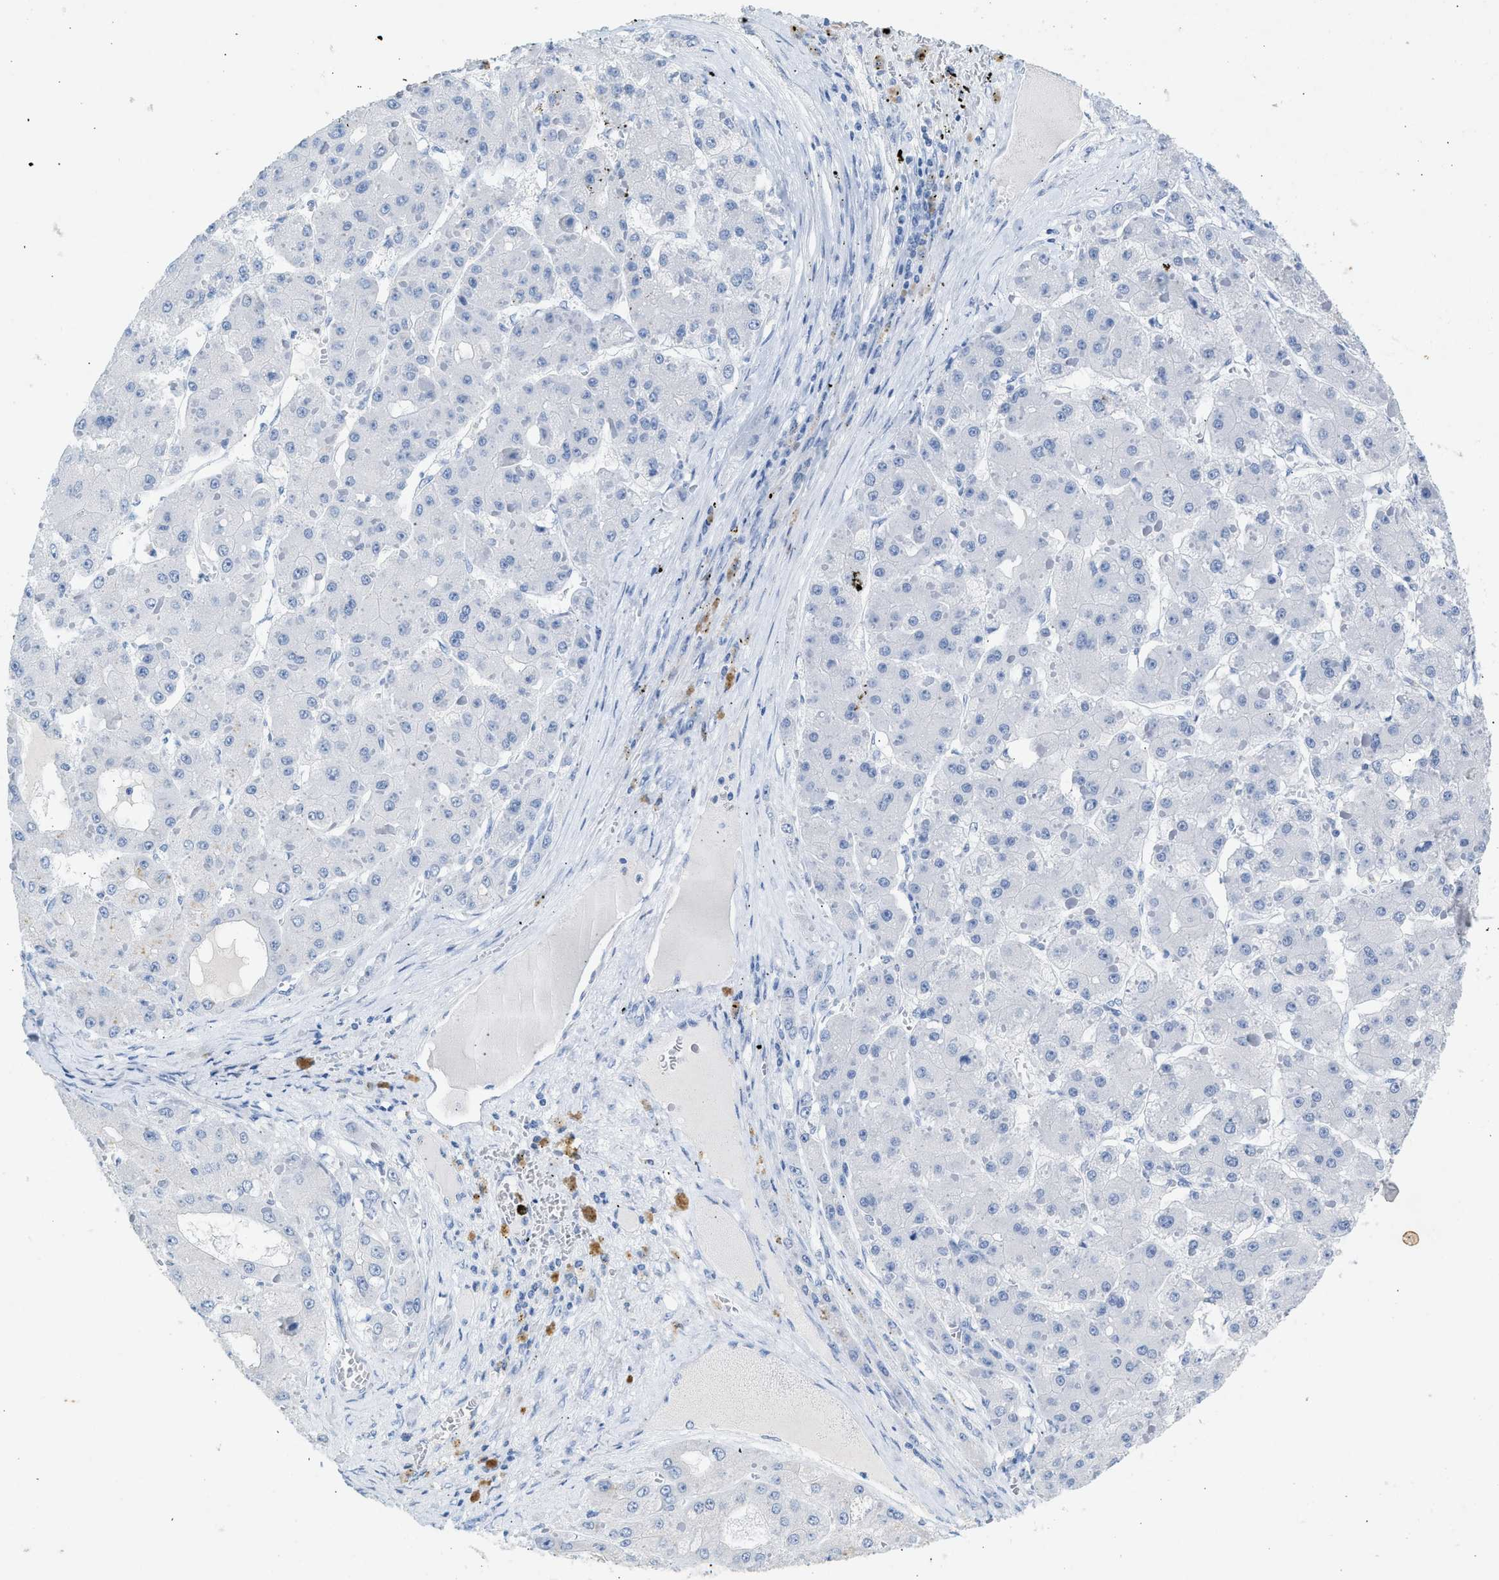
{"staining": {"intensity": "negative", "quantity": "none", "location": "none"}, "tissue": "liver cancer", "cell_type": "Tumor cells", "image_type": "cancer", "snomed": [{"axis": "morphology", "description": "Carcinoma, Hepatocellular, NOS"}, {"axis": "topography", "description": "Liver"}], "caption": "Liver cancer (hepatocellular carcinoma) stained for a protein using immunohistochemistry (IHC) displays no positivity tumor cells.", "gene": "HHATL", "patient": {"sex": "female", "age": 73}}